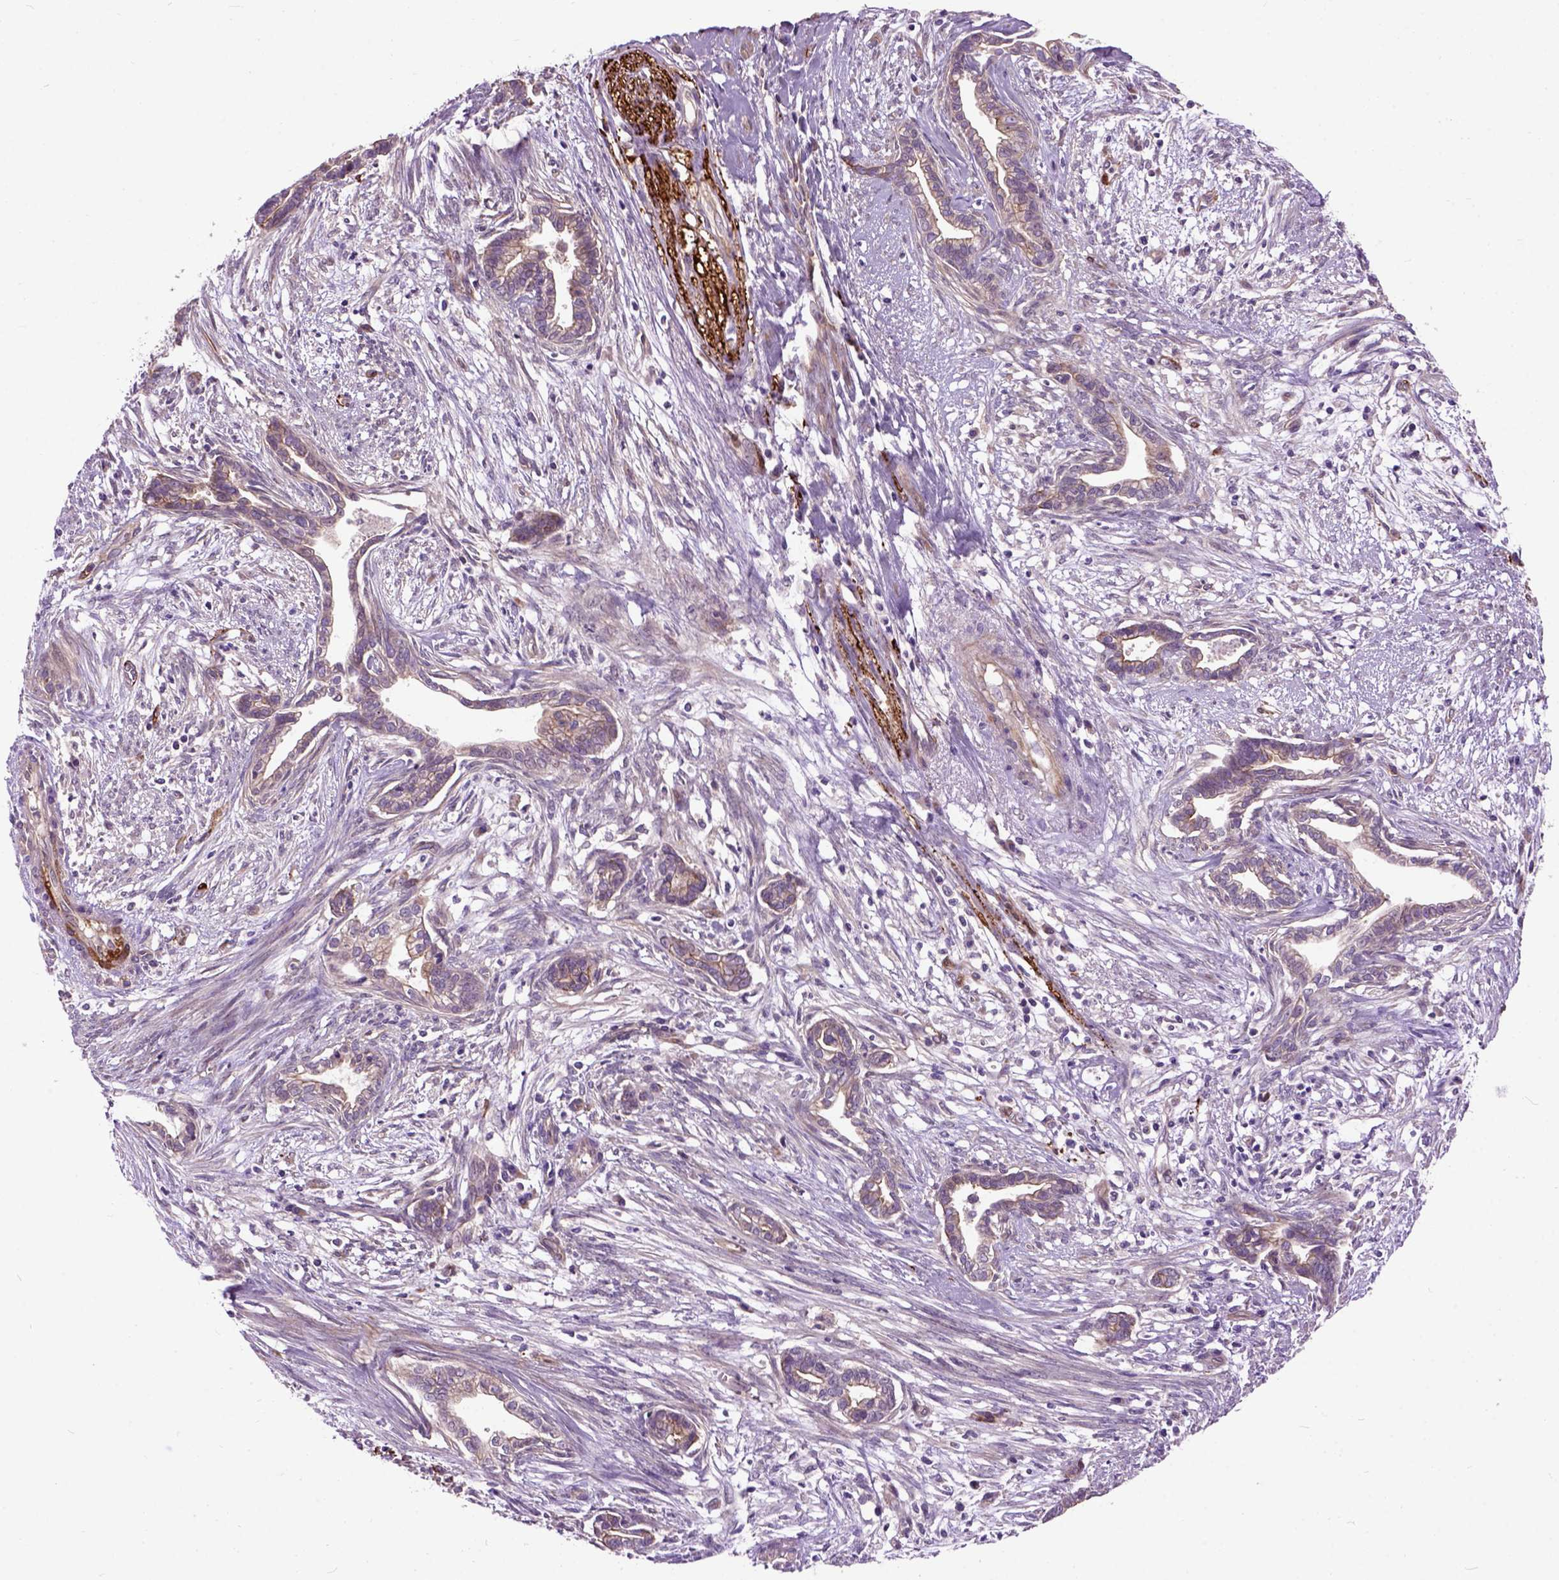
{"staining": {"intensity": "weak", "quantity": "<25%", "location": "cytoplasmic/membranous"}, "tissue": "cervical cancer", "cell_type": "Tumor cells", "image_type": "cancer", "snomed": [{"axis": "morphology", "description": "Adenocarcinoma, NOS"}, {"axis": "topography", "description": "Cervix"}], "caption": "Tumor cells are negative for brown protein staining in adenocarcinoma (cervical). (DAB immunohistochemistry, high magnification).", "gene": "MAPT", "patient": {"sex": "female", "age": 62}}